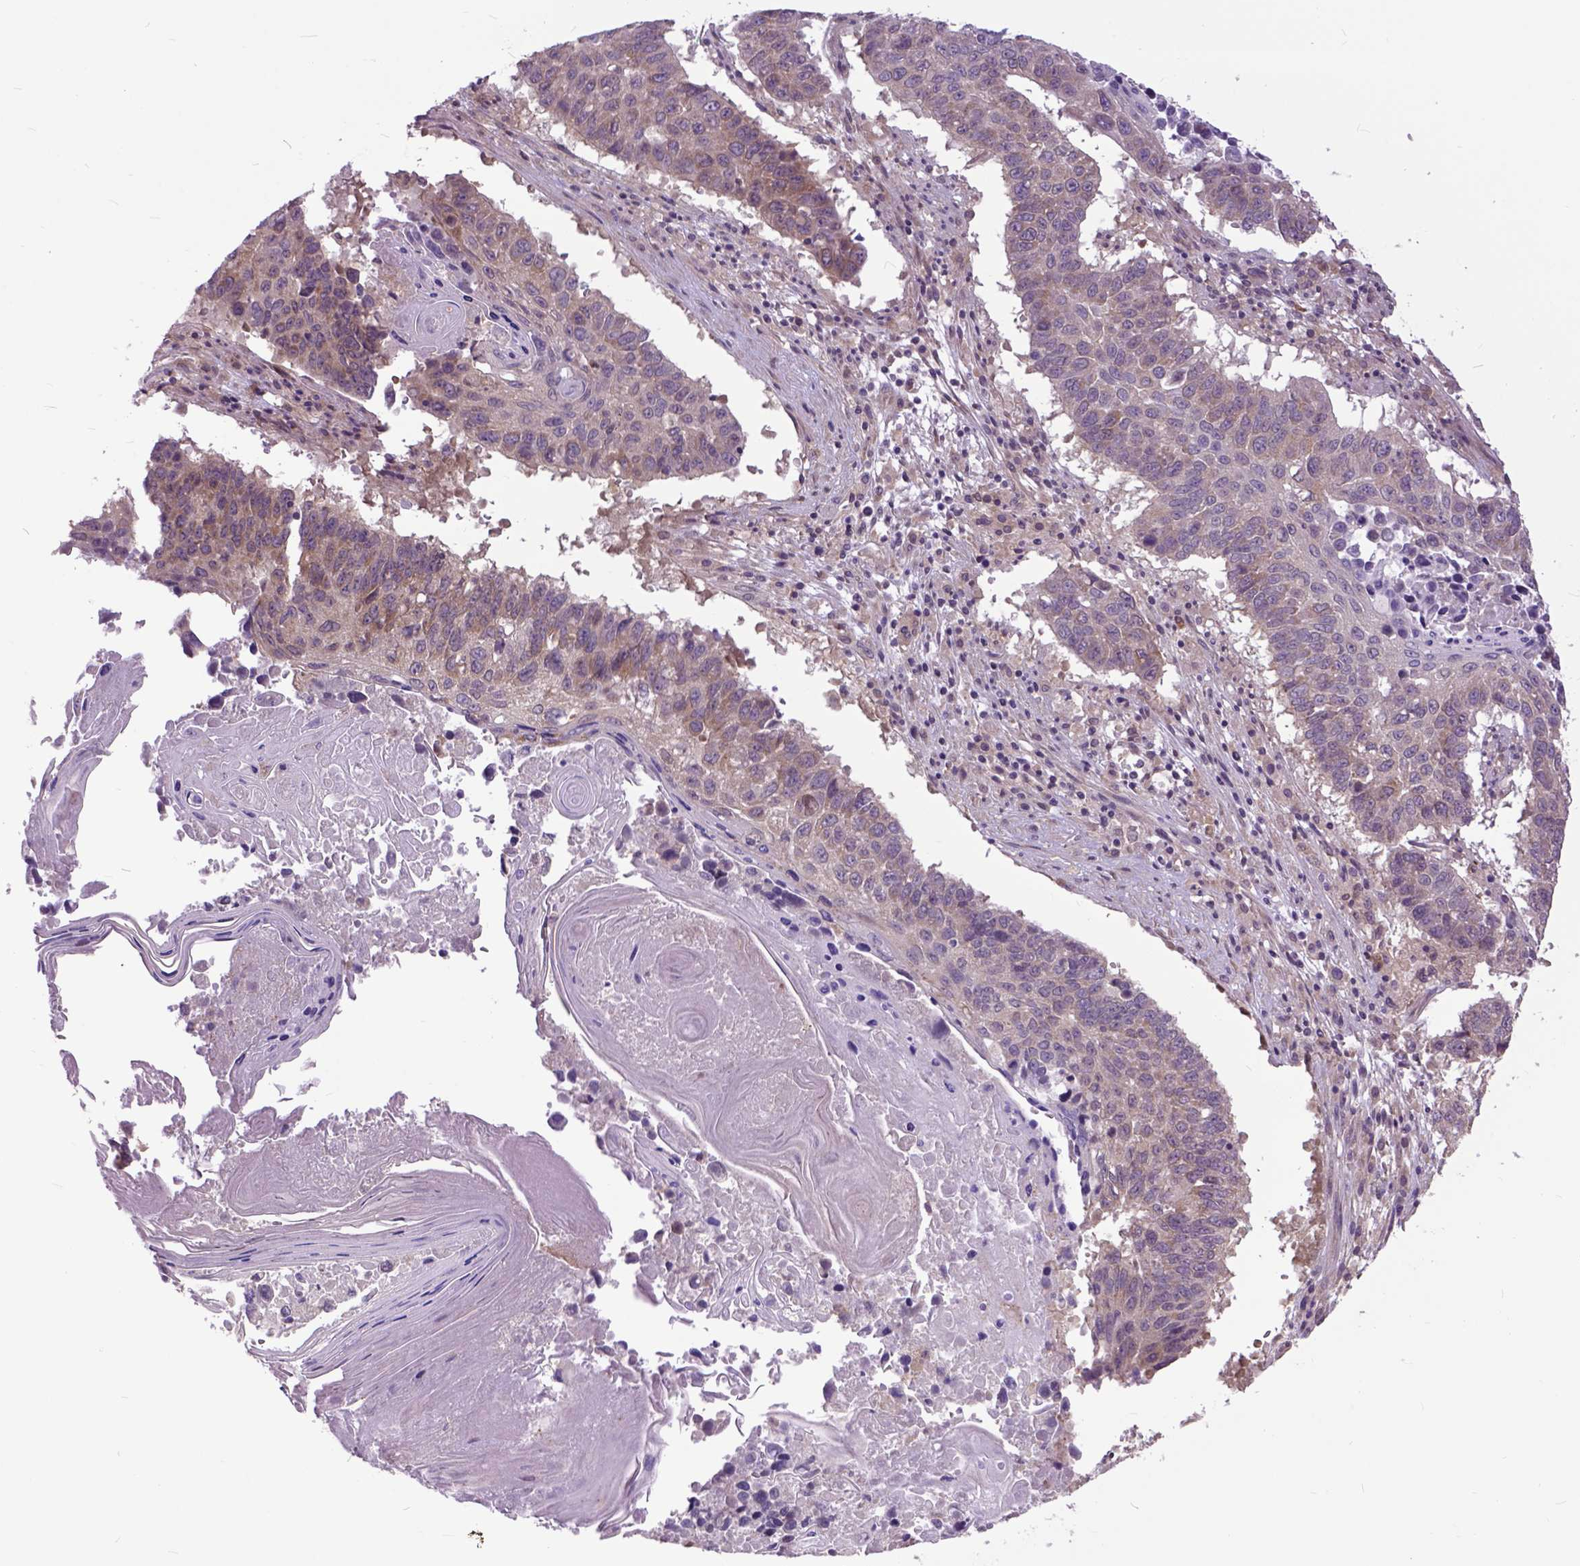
{"staining": {"intensity": "weak", "quantity": "25%-75%", "location": "cytoplasmic/membranous"}, "tissue": "lung cancer", "cell_type": "Tumor cells", "image_type": "cancer", "snomed": [{"axis": "morphology", "description": "Squamous cell carcinoma, NOS"}, {"axis": "topography", "description": "Lung"}], "caption": "A brown stain shows weak cytoplasmic/membranous positivity of a protein in lung squamous cell carcinoma tumor cells.", "gene": "ARL1", "patient": {"sex": "male", "age": 73}}